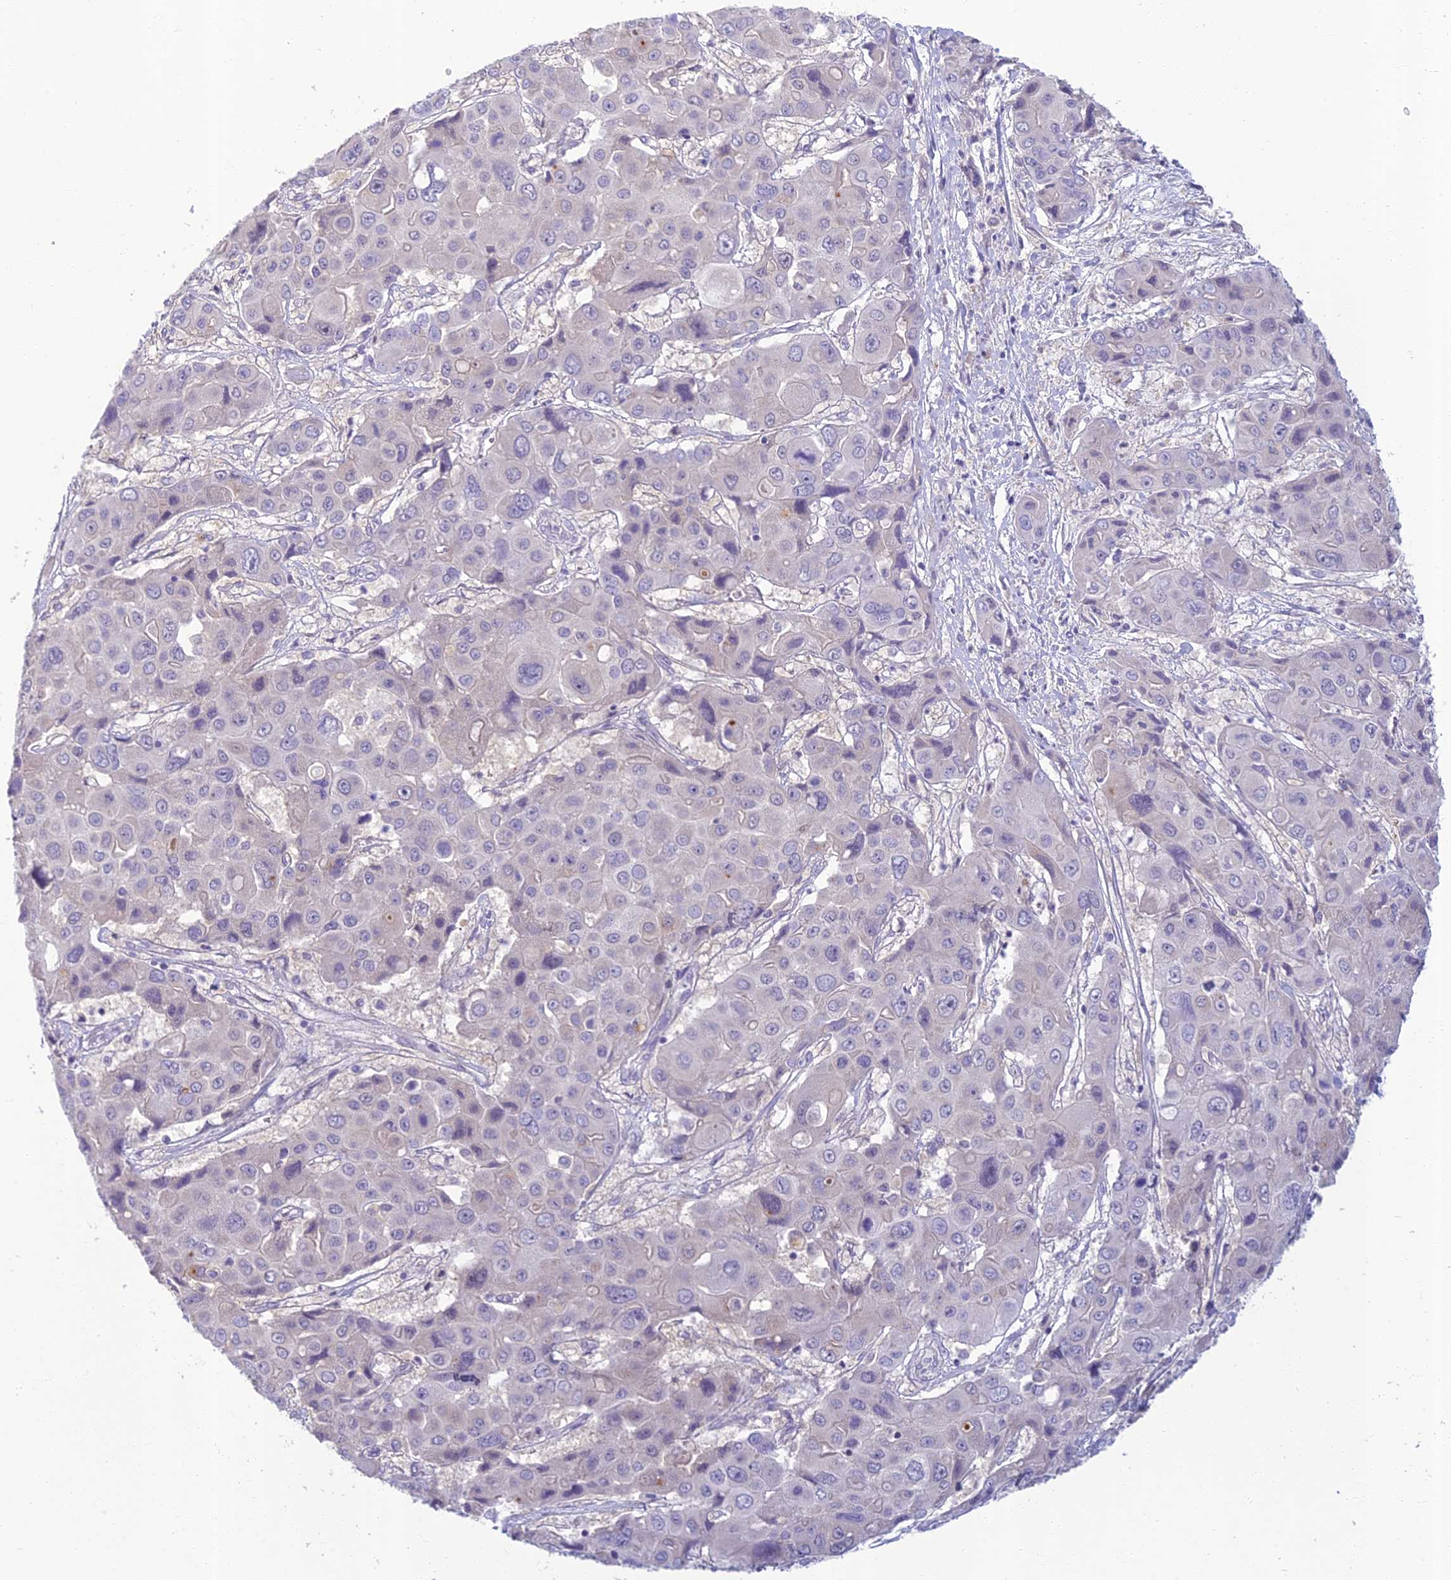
{"staining": {"intensity": "negative", "quantity": "none", "location": "none"}, "tissue": "liver cancer", "cell_type": "Tumor cells", "image_type": "cancer", "snomed": [{"axis": "morphology", "description": "Cholangiocarcinoma"}, {"axis": "topography", "description": "Liver"}], "caption": "Tumor cells show no significant protein staining in cholangiocarcinoma (liver).", "gene": "SLC25A41", "patient": {"sex": "male", "age": 67}}